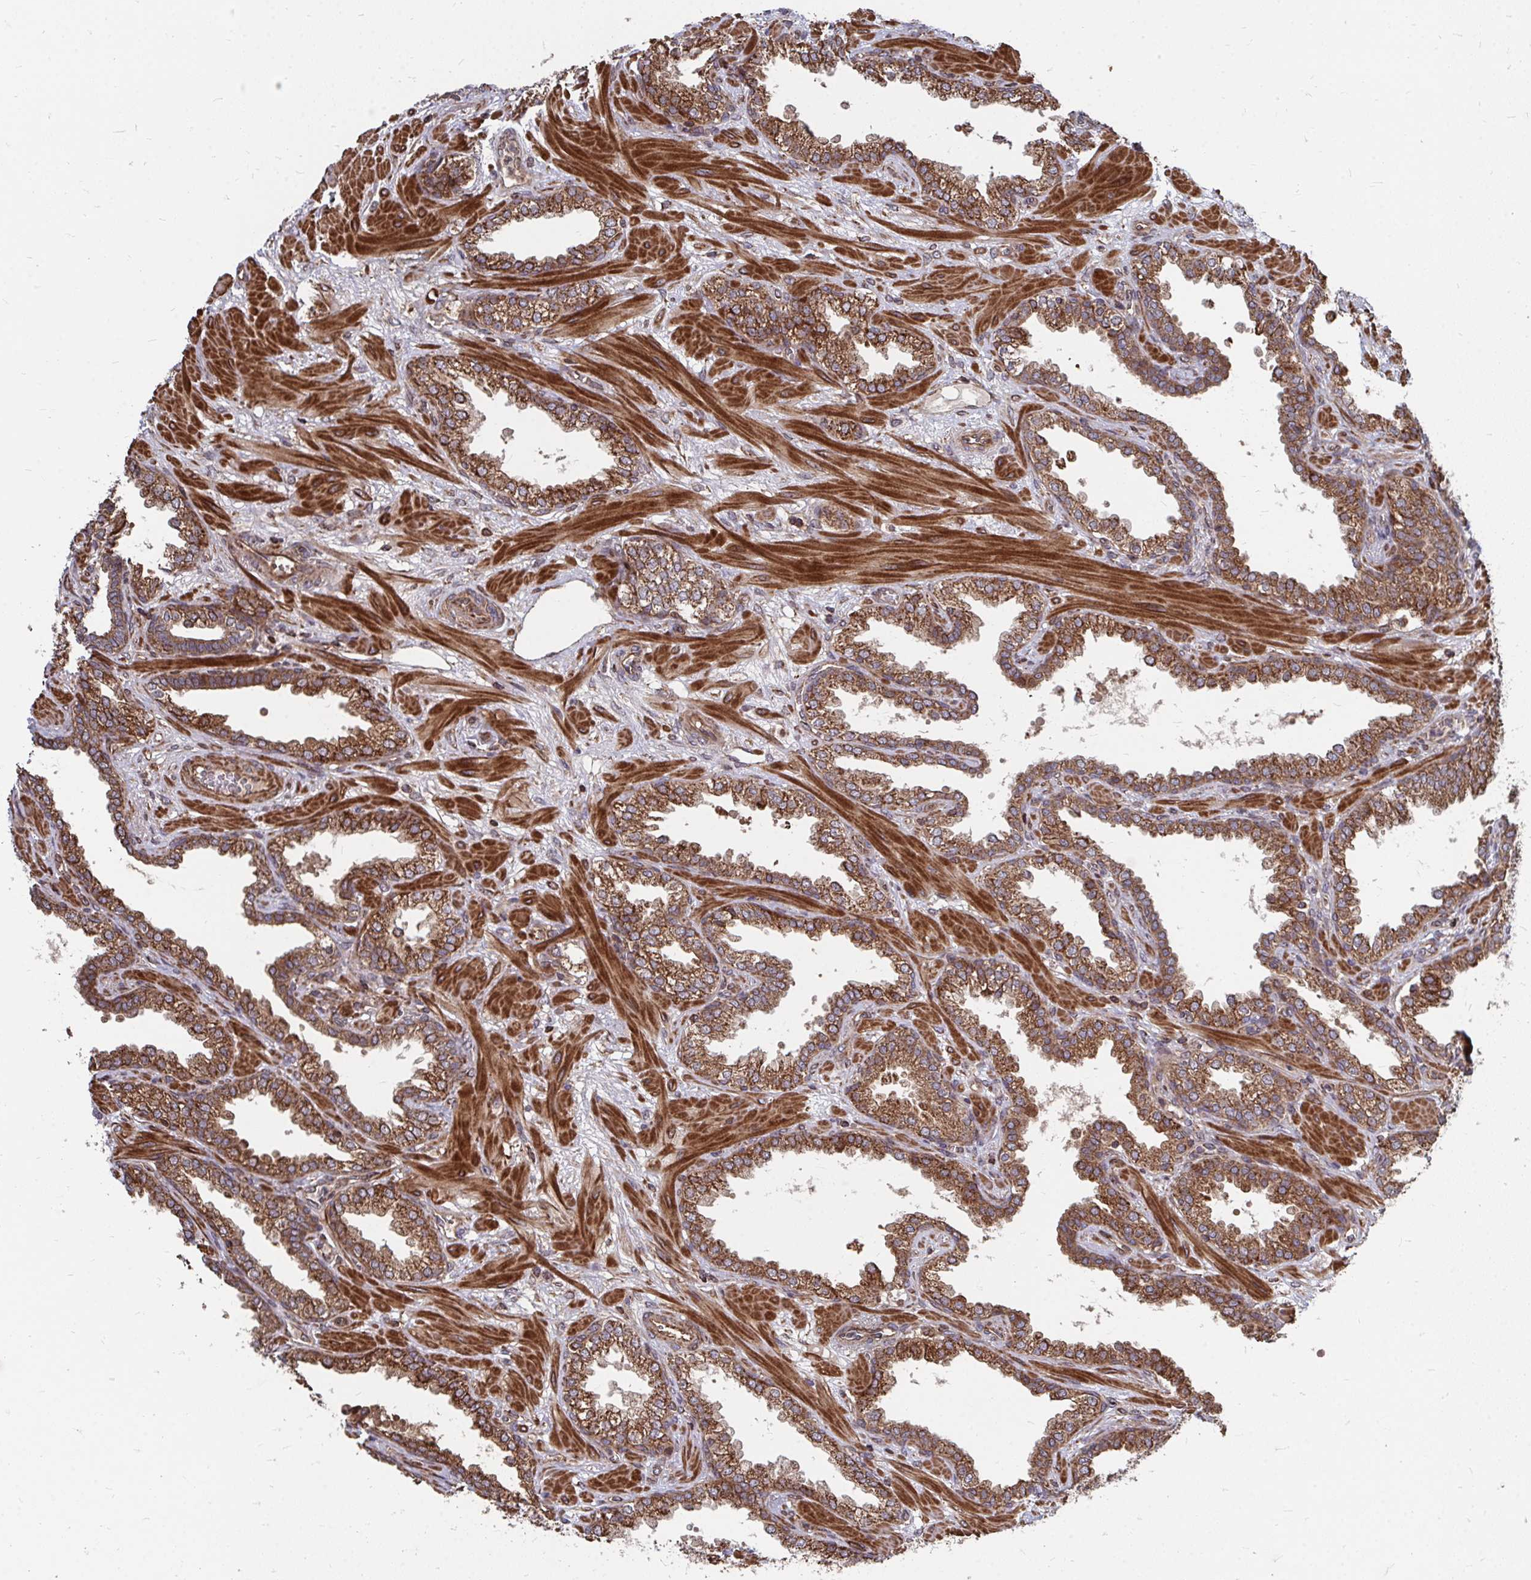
{"staining": {"intensity": "strong", "quantity": ">75%", "location": "cytoplasmic/membranous"}, "tissue": "prostate cancer", "cell_type": "Tumor cells", "image_type": "cancer", "snomed": [{"axis": "morphology", "description": "Adenocarcinoma, High grade"}, {"axis": "topography", "description": "Prostate"}], "caption": "Prostate high-grade adenocarcinoma was stained to show a protein in brown. There is high levels of strong cytoplasmic/membranous staining in approximately >75% of tumor cells. The staining is performed using DAB brown chromogen to label protein expression. The nuclei are counter-stained blue using hematoxylin.", "gene": "FAM89A", "patient": {"sex": "male", "age": 60}}